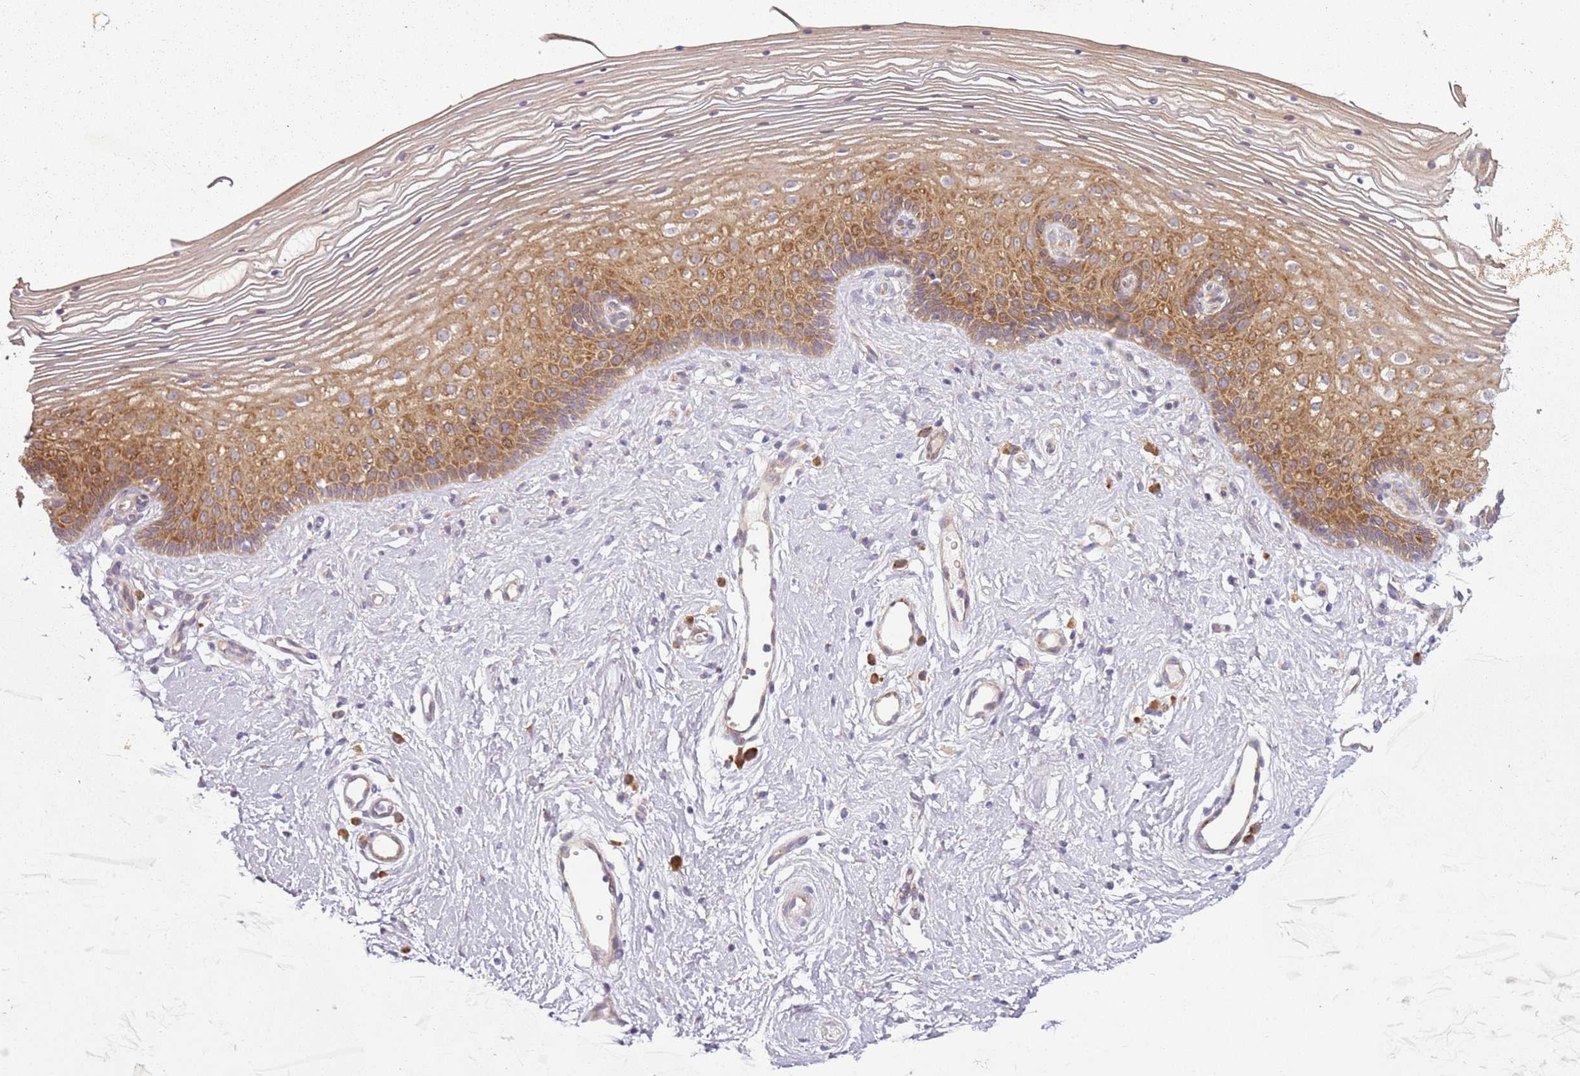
{"staining": {"intensity": "moderate", "quantity": ">75%", "location": "cytoplasmic/membranous"}, "tissue": "vagina", "cell_type": "Squamous epithelial cells", "image_type": "normal", "snomed": [{"axis": "morphology", "description": "Normal tissue, NOS"}, {"axis": "topography", "description": "Vagina"}], "caption": "Immunohistochemistry (IHC) of unremarkable human vagina shows medium levels of moderate cytoplasmic/membranous expression in about >75% of squamous epithelial cells. (Stains: DAB in brown, nuclei in blue, Microscopy: brightfield microscopy at high magnification).", "gene": "RPS28", "patient": {"sex": "female", "age": 46}}